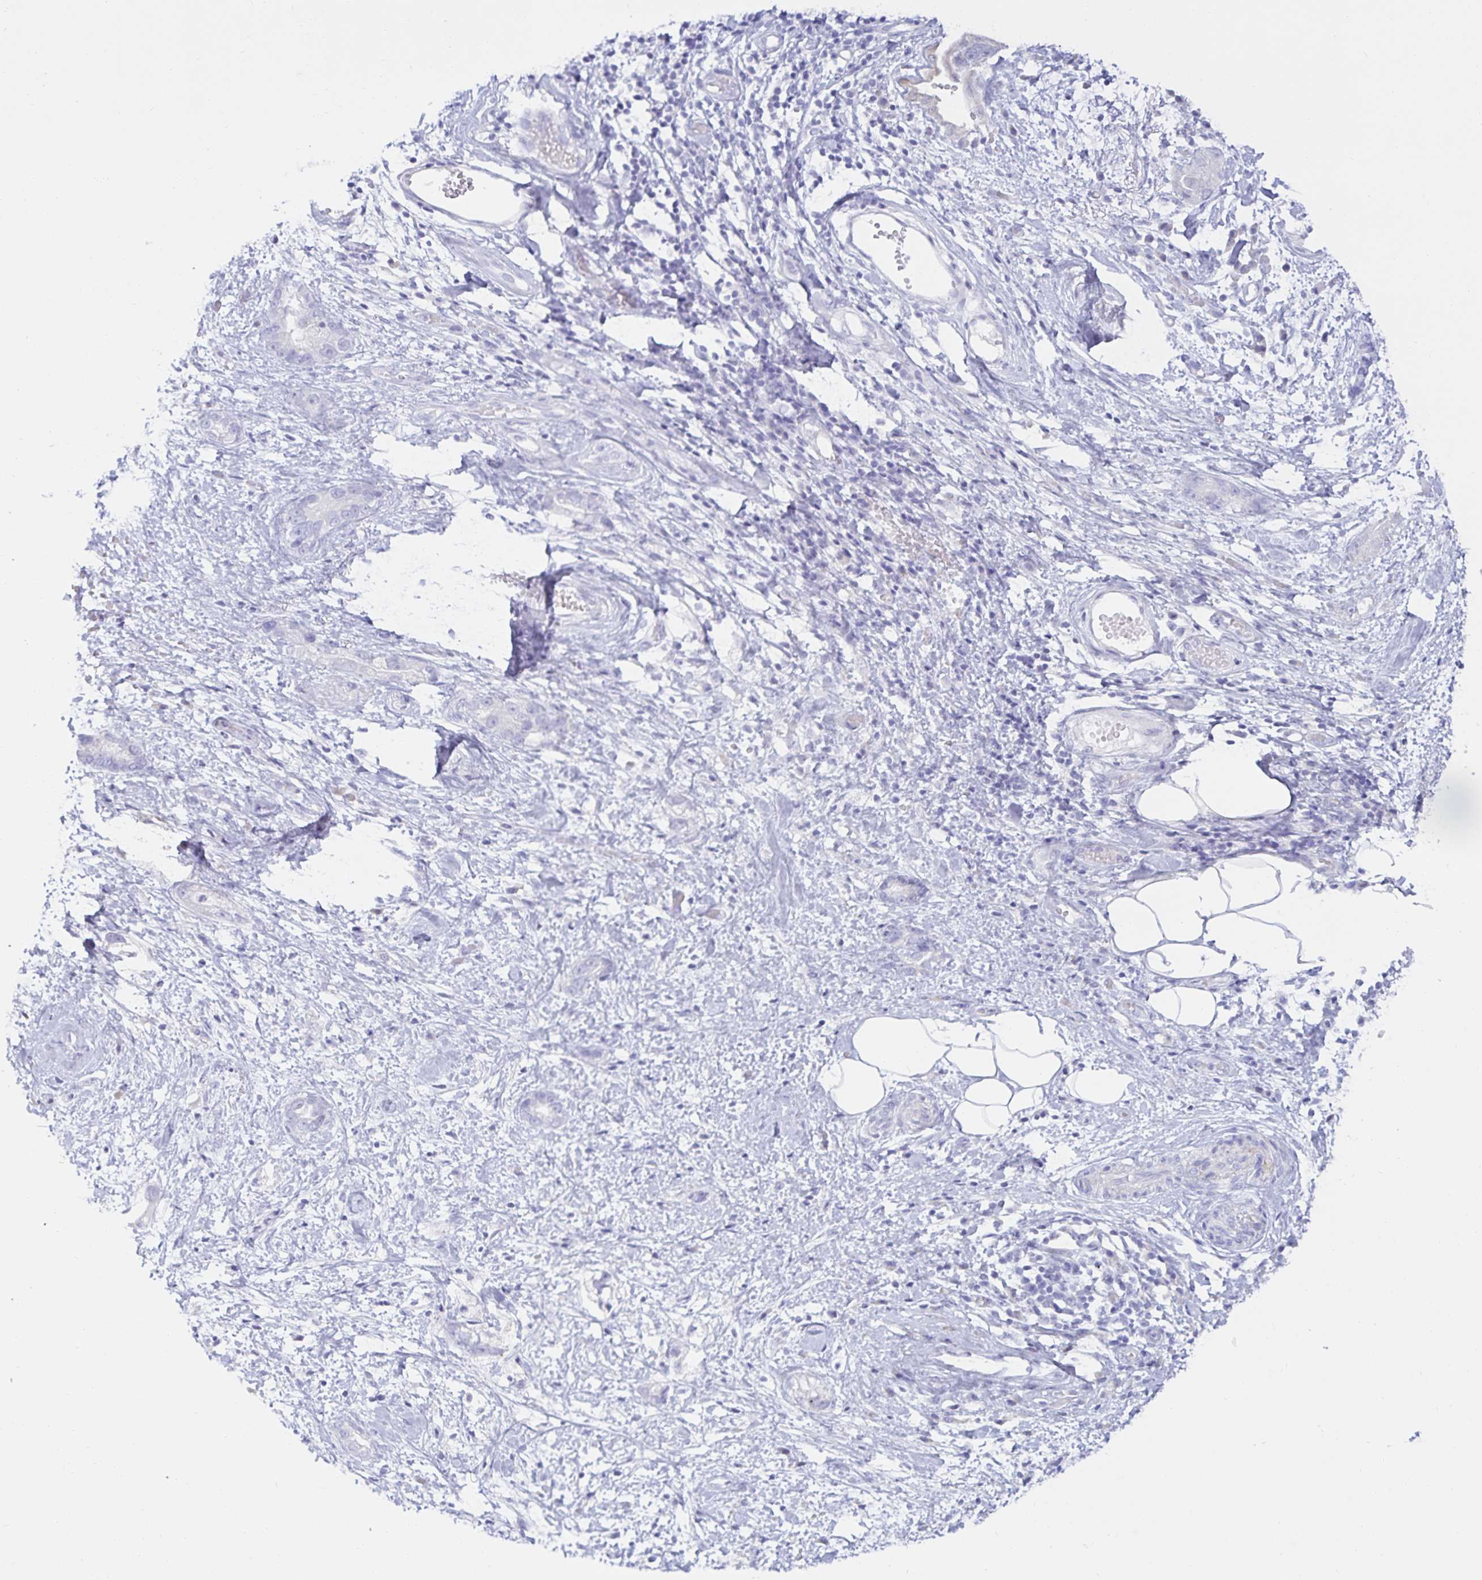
{"staining": {"intensity": "negative", "quantity": "none", "location": "none"}, "tissue": "stomach cancer", "cell_type": "Tumor cells", "image_type": "cancer", "snomed": [{"axis": "morphology", "description": "Adenocarcinoma, NOS"}, {"axis": "topography", "description": "Stomach"}], "caption": "Immunohistochemistry histopathology image of neoplastic tissue: human stomach adenocarcinoma stained with DAB (3,3'-diaminobenzidine) demonstrates no significant protein positivity in tumor cells. (Immunohistochemistry, brightfield microscopy, high magnification).", "gene": "MON2", "patient": {"sex": "male", "age": 55}}